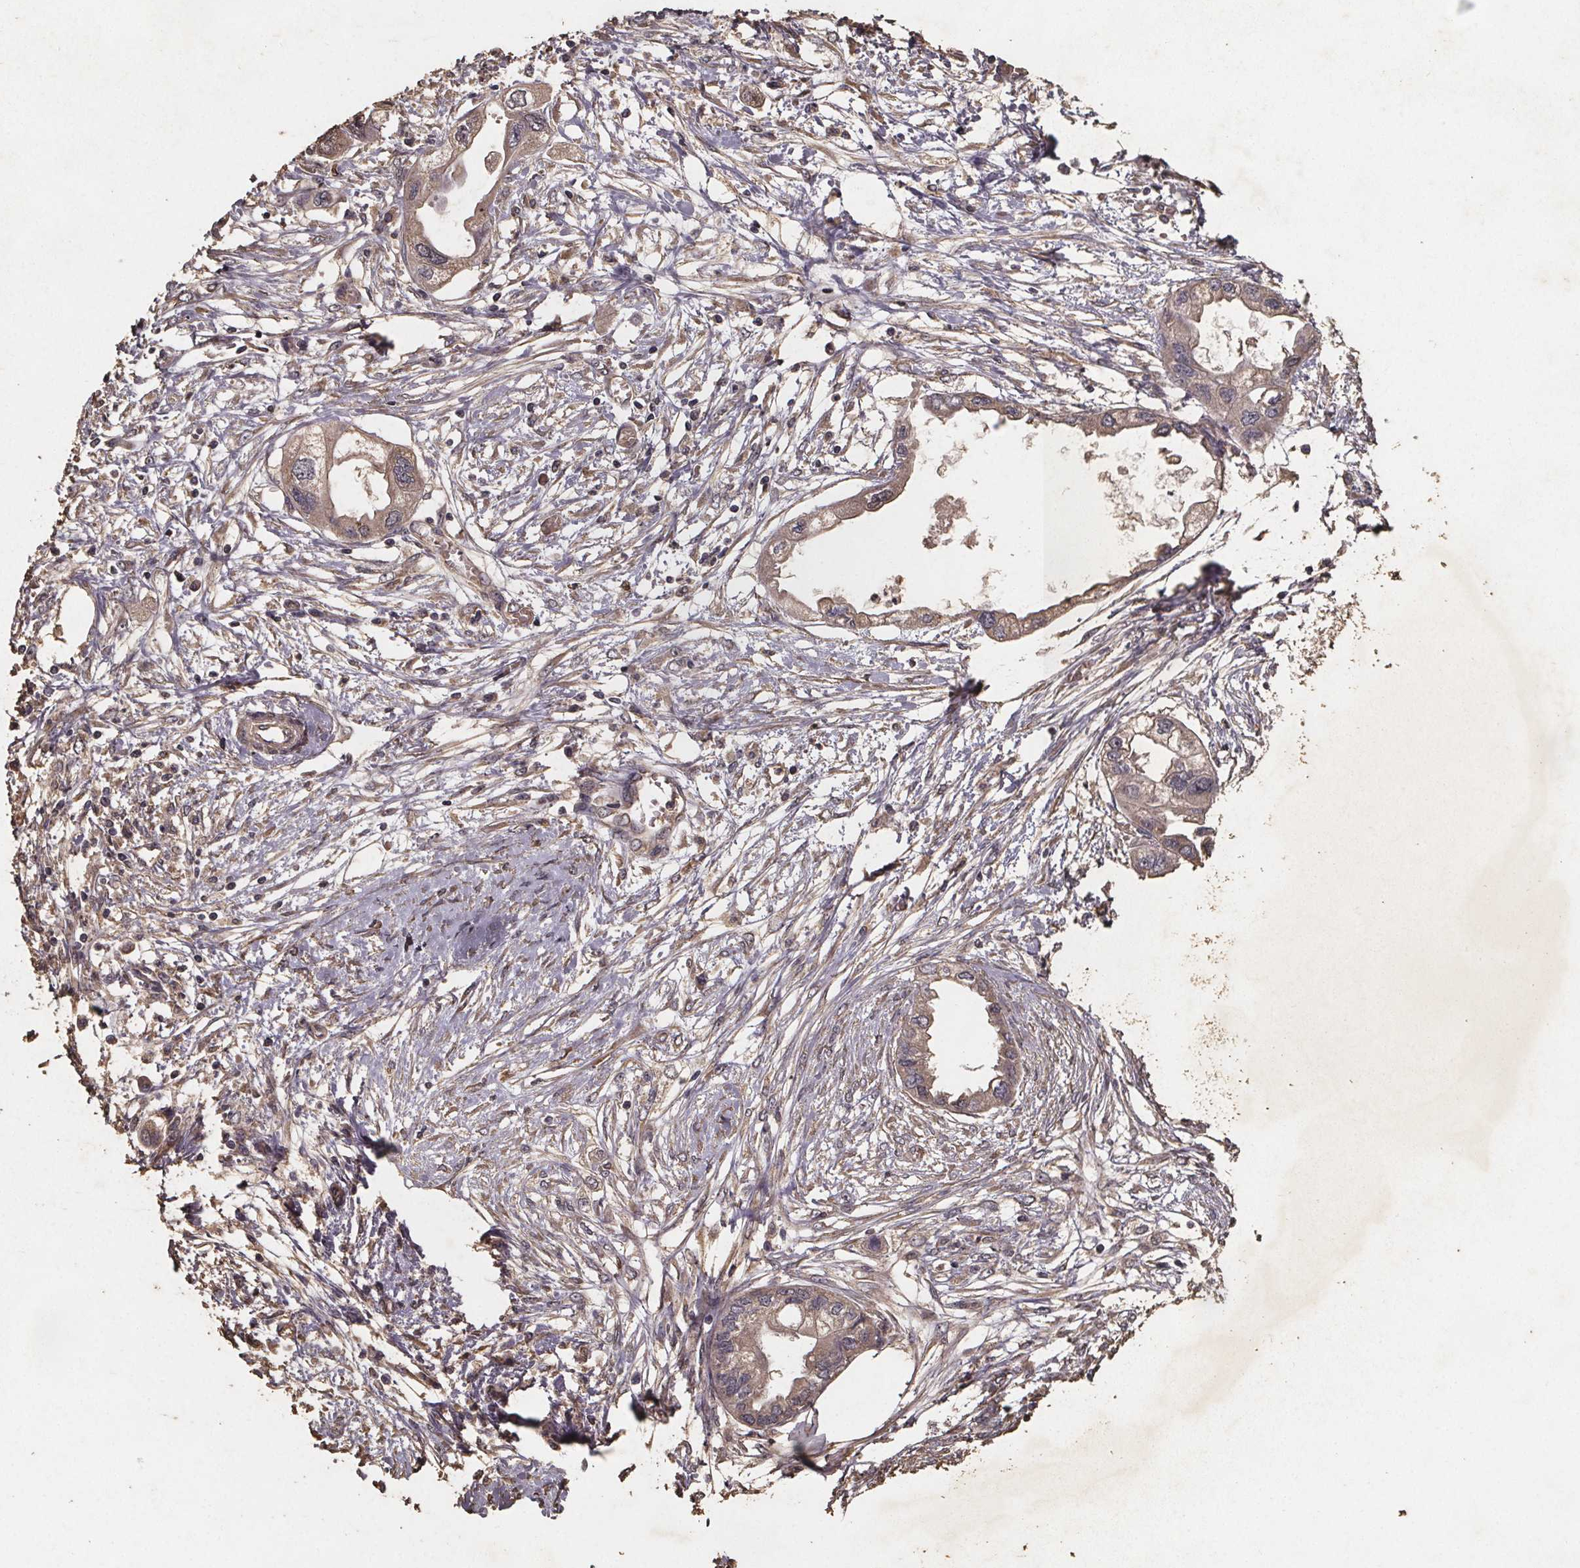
{"staining": {"intensity": "weak", "quantity": ">75%", "location": "cytoplasmic/membranous"}, "tissue": "endometrial cancer", "cell_type": "Tumor cells", "image_type": "cancer", "snomed": [{"axis": "morphology", "description": "Adenocarcinoma, NOS"}, {"axis": "morphology", "description": "Adenocarcinoma, metastatic, NOS"}, {"axis": "topography", "description": "Adipose tissue"}, {"axis": "topography", "description": "Endometrium"}], "caption": "Protein staining displays weak cytoplasmic/membranous expression in approximately >75% of tumor cells in endometrial cancer (adenocarcinoma).", "gene": "PIERCE2", "patient": {"sex": "female", "age": 67}}